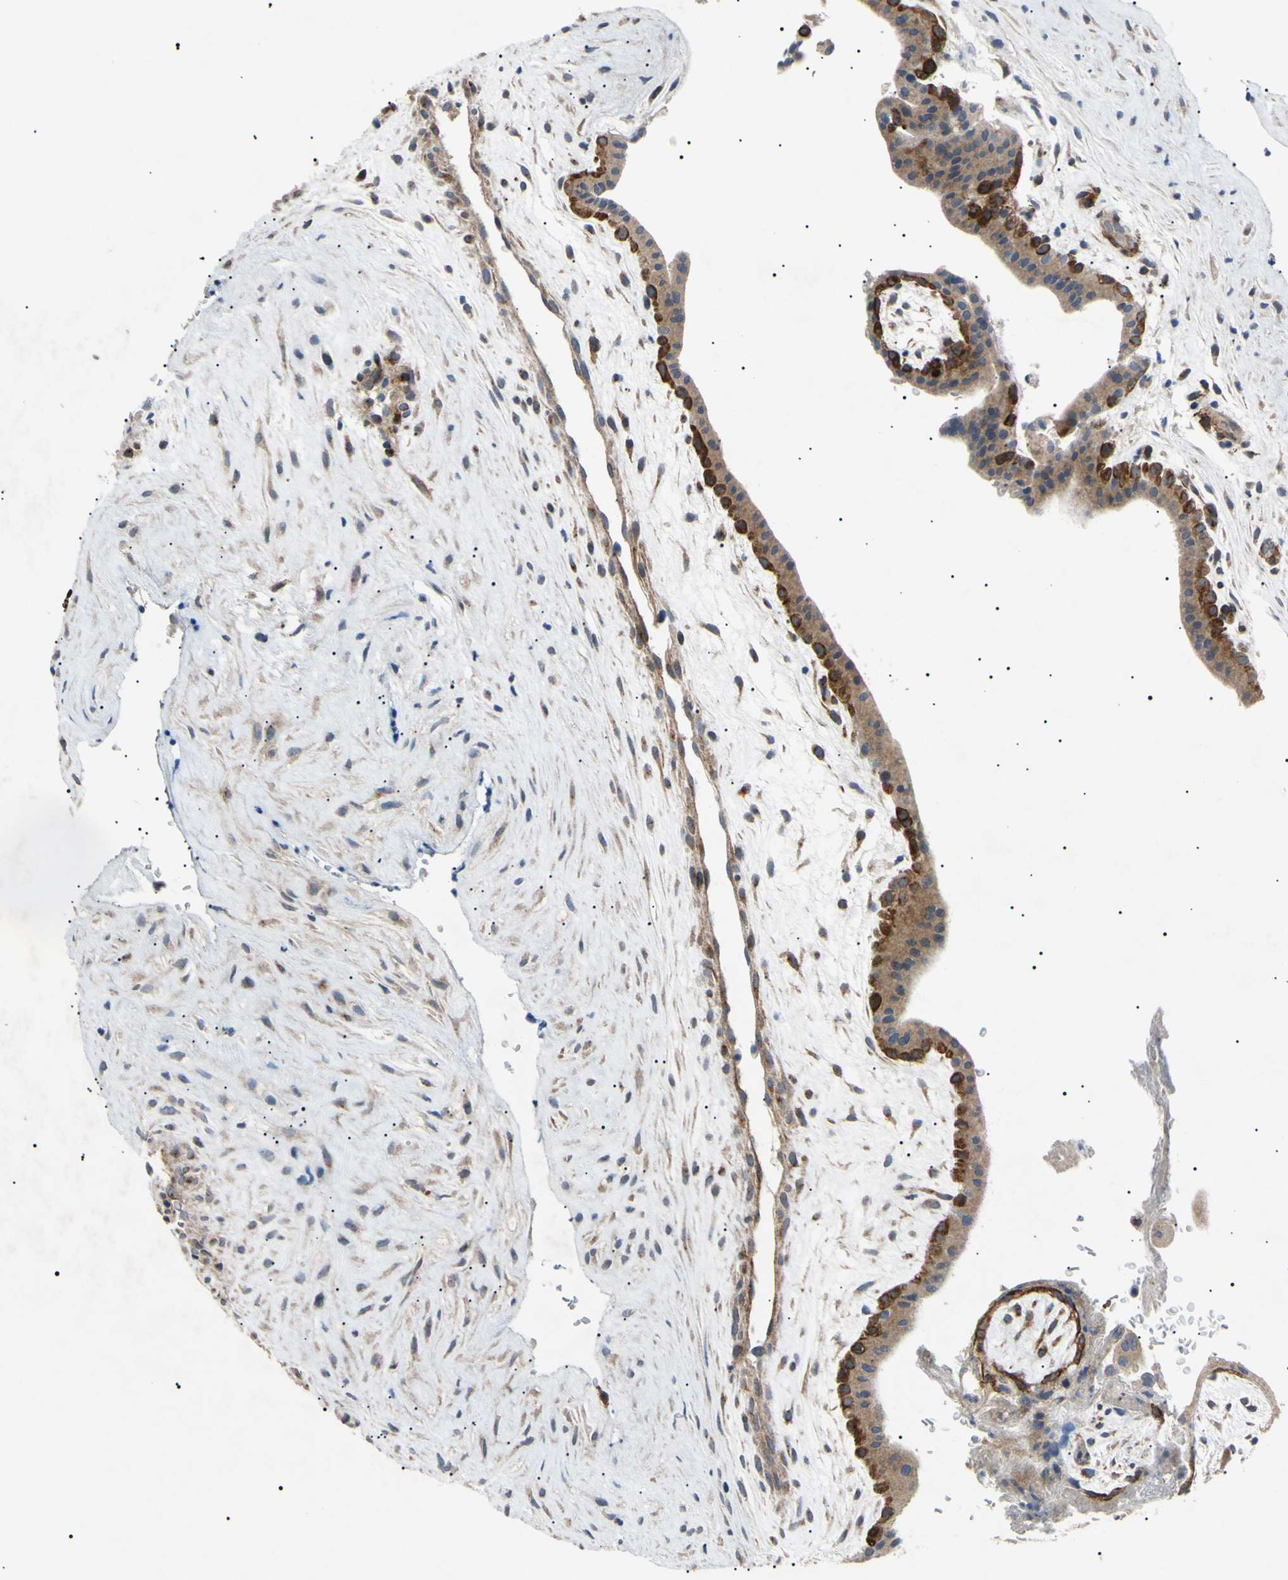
{"staining": {"intensity": "strong", "quantity": ">75%", "location": "cytoplasmic/membranous"}, "tissue": "placenta", "cell_type": "Trophoblastic cells", "image_type": "normal", "snomed": [{"axis": "morphology", "description": "Normal tissue, NOS"}, {"axis": "topography", "description": "Placenta"}], "caption": "The photomicrograph displays immunohistochemical staining of benign placenta. There is strong cytoplasmic/membranous positivity is appreciated in about >75% of trophoblastic cells.", "gene": "TUBB4A", "patient": {"sex": "female", "age": 35}}